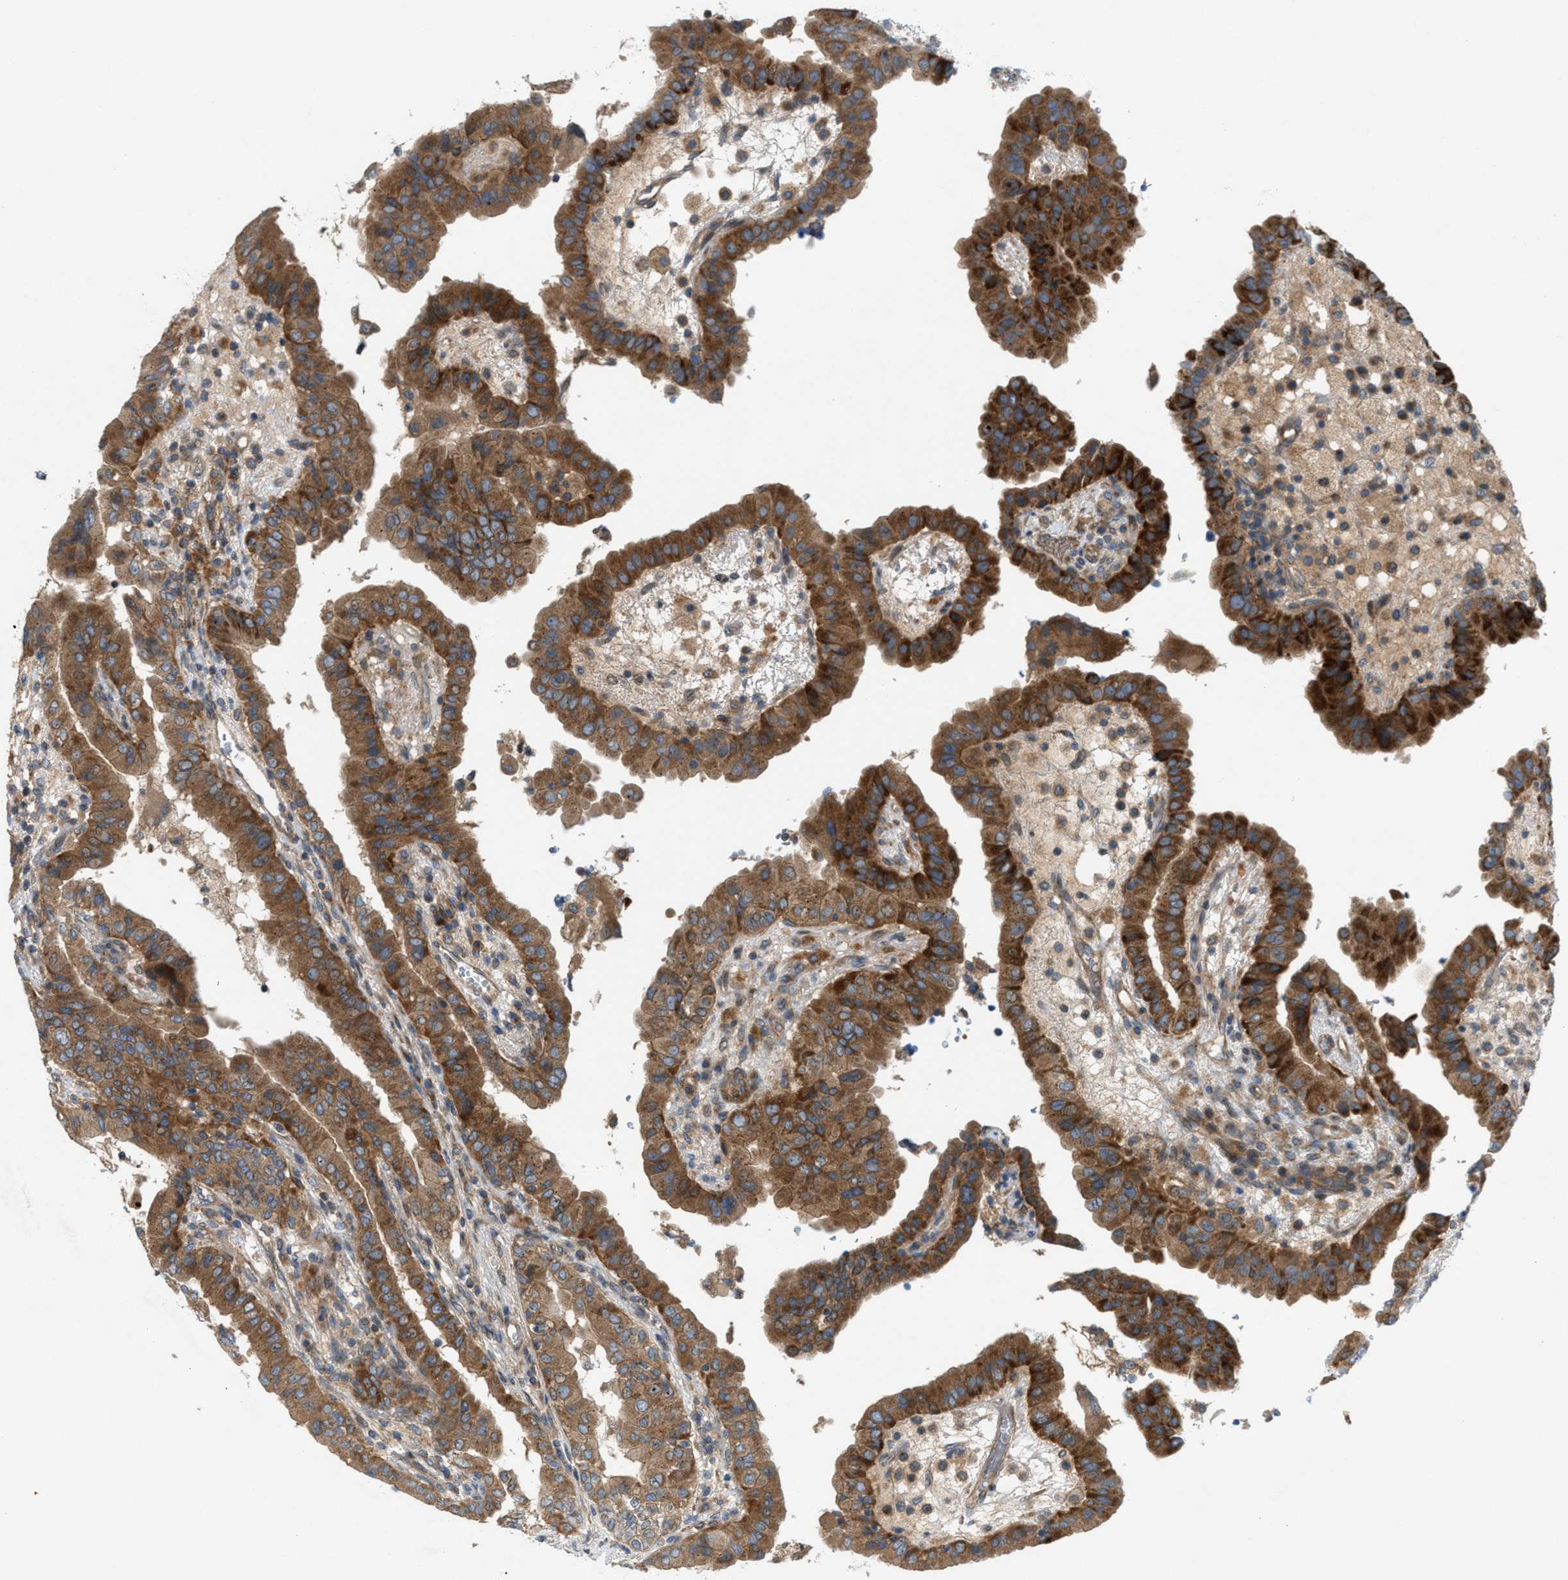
{"staining": {"intensity": "strong", "quantity": ">75%", "location": "cytoplasmic/membranous"}, "tissue": "thyroid cancer", "cell_type": "Tumor cells", "image_type": "cancer", "snomed": [{"axis": "morphology", "description": "Papillary adenocarcinoma, NOS"}, {"axis": "topography", "description": "Thyroid gland"}], "caption": "A histopathology image of thyroid cancer (papillary adenocarcinoma) stained for a protein demonstrates strong cytoplasmic/membranous brown staining in tumor cells. (IHC, brightfield microscopy, high magnification).", "gene": "CYB5D1", "patient": {"sex": "male", "age": 33}}